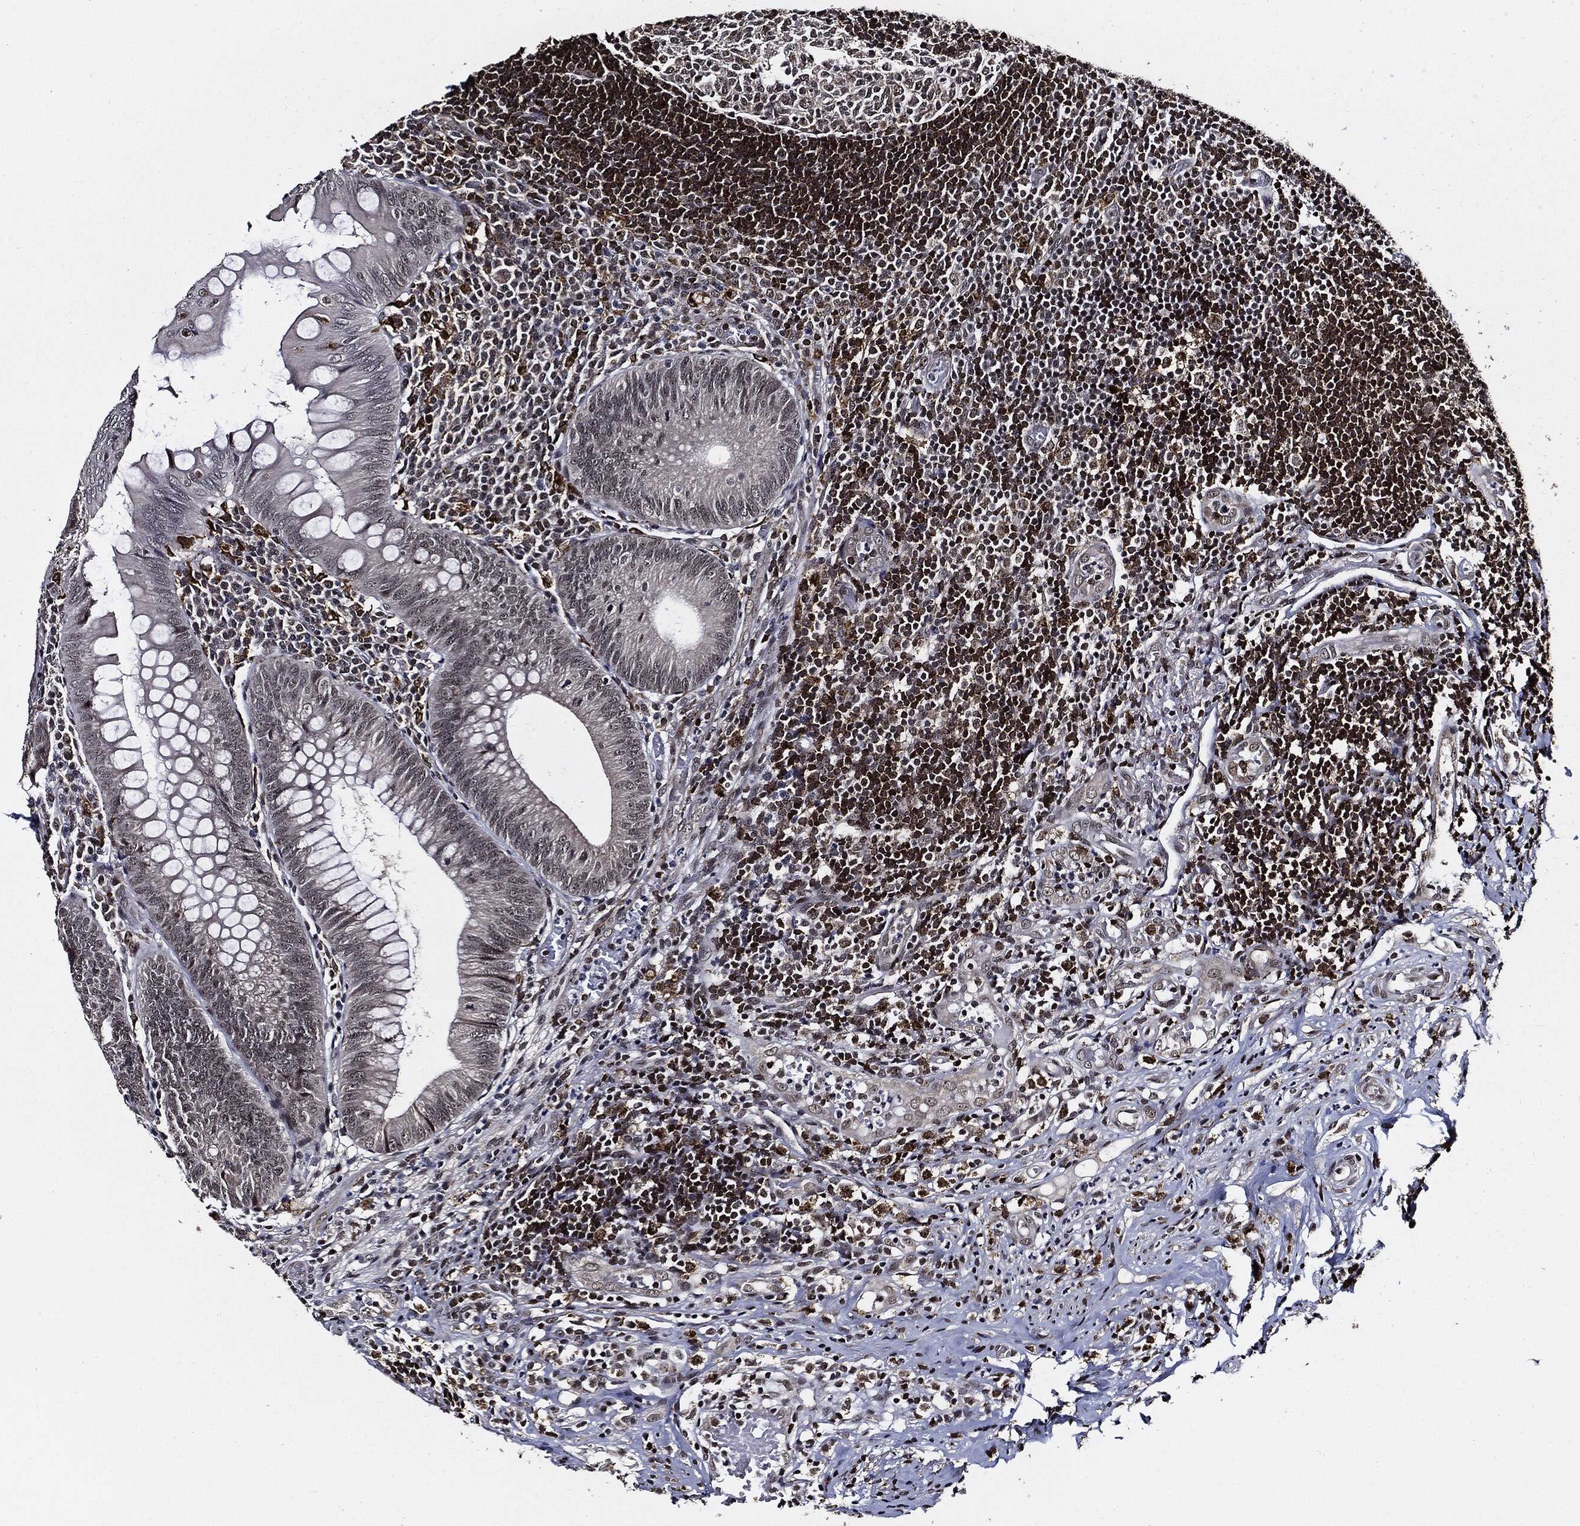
{"staining": {"intensity": "negative", "quantity": "none", "location": "none"}, "tissue": "appendix", "cell_type": "Glandular cells", "image_type": "normal", "snomed": [{"axis": "morphology", "description": "Normal tissue, NOS"}, {"axis": "morphology", "description": "Inflammation, NOS"}, {"axis": "topography", "description": "Appendix"}], "caption": "Micrograph shows no significant protein positivity in glandular cells of benign appendix.", "gene": "SUGT1", "patient": {"sex": "male", "age": 16}}